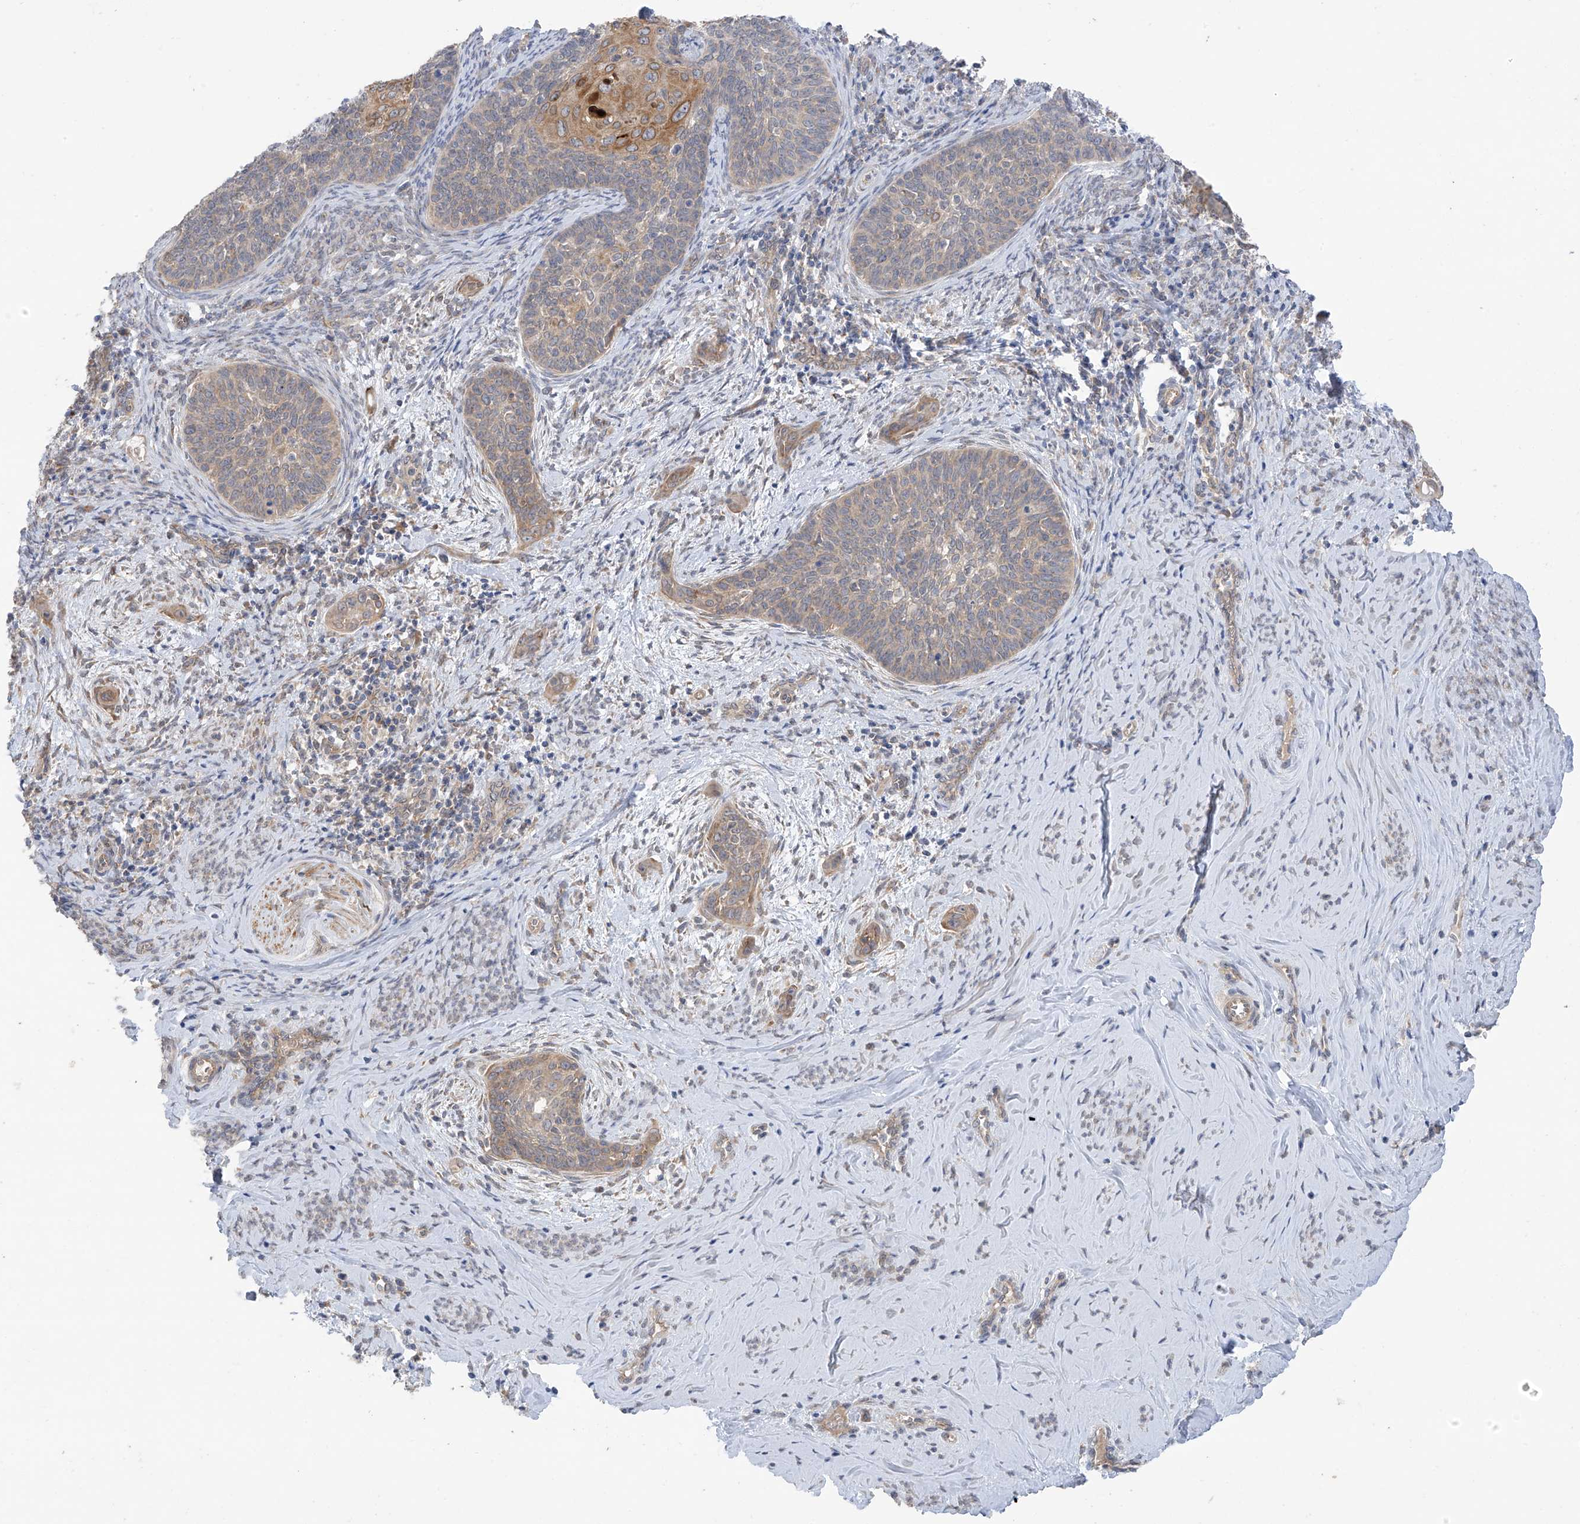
{"staining": {"intensity": "weak", "quantity": "25%-75%", "location": "cytoplasmic/membranous"}, "tissue": "cervical cancer", "cell_type": "Tumor cells", "image_type": "cancer", "snomed": [{"axis": "morphology", "description": "Squamous cell carcinoma, NOS"}, {"axis": "topography", "description": "Cervix"}], "caption": "Protein analysis of squamous cell carcinoma (cervical) tissue exhibits weak cytoplasmic/membranous staining in about 25%-75% of tumor cells. (IHC, brightfield microscopy, high magnification).", "gene": "NALCN", "patient": {"sex": "female", "age": 33}}